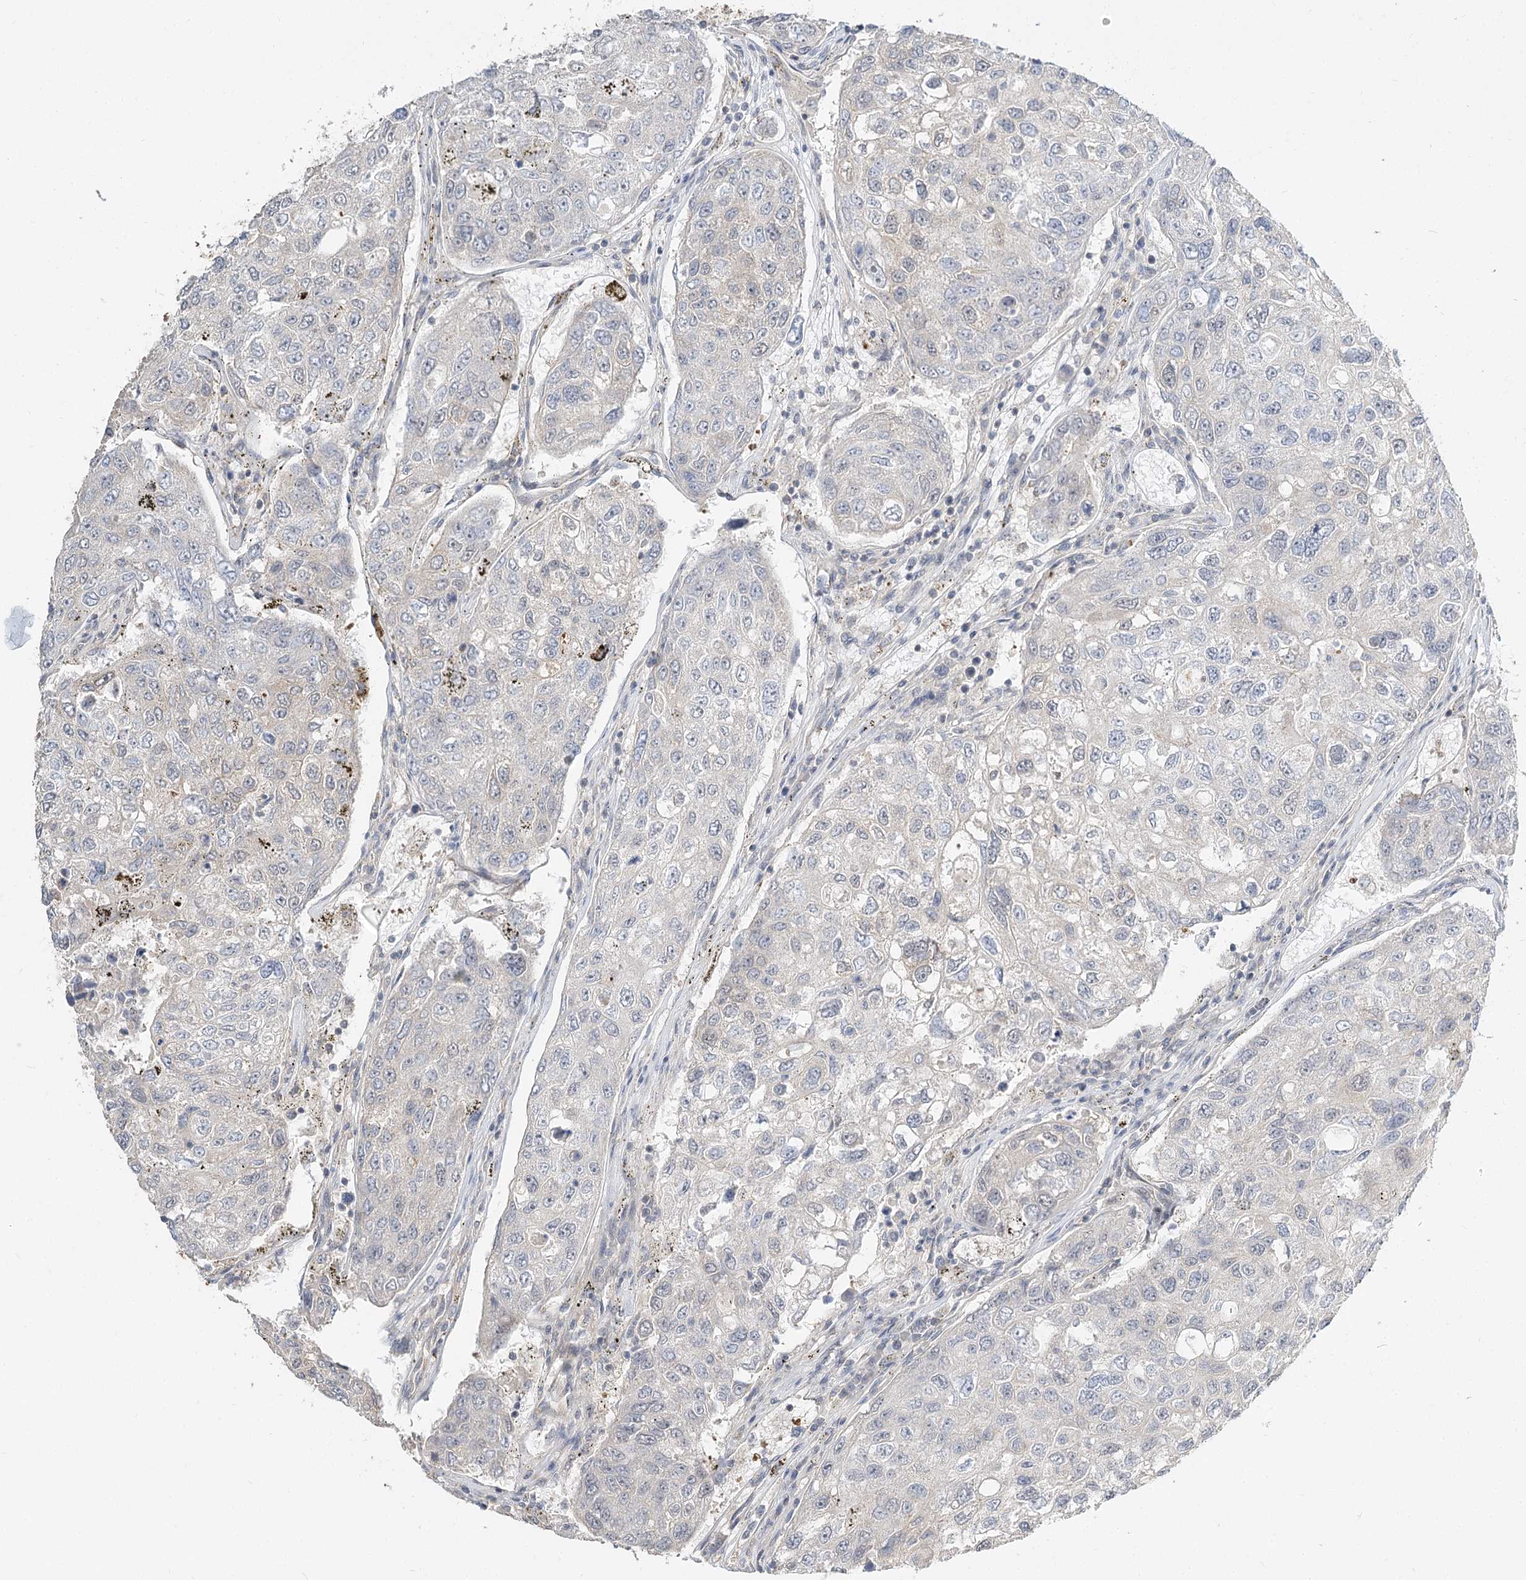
{"staining": {"intensity": "negative", "quantity": "none", "location": "none"}, "tissue": "urothelial cancer", "cell_type": "Tumor cells", "image_type": "cancer", "snomed": [{"axis": "morphology", "description": "Urothelial carcinoma, High grade"}, {"axis": "topography", "description": "Lymph node"}, {"axis": "topography", "description": "Urinary bladder"}], "caption": "The micrograph exhibits no staining of tumor cells in high-grade urothelial carcinoma.", "gene": "GUCY2C", "patient": {"sex": "male", "age": 51}}